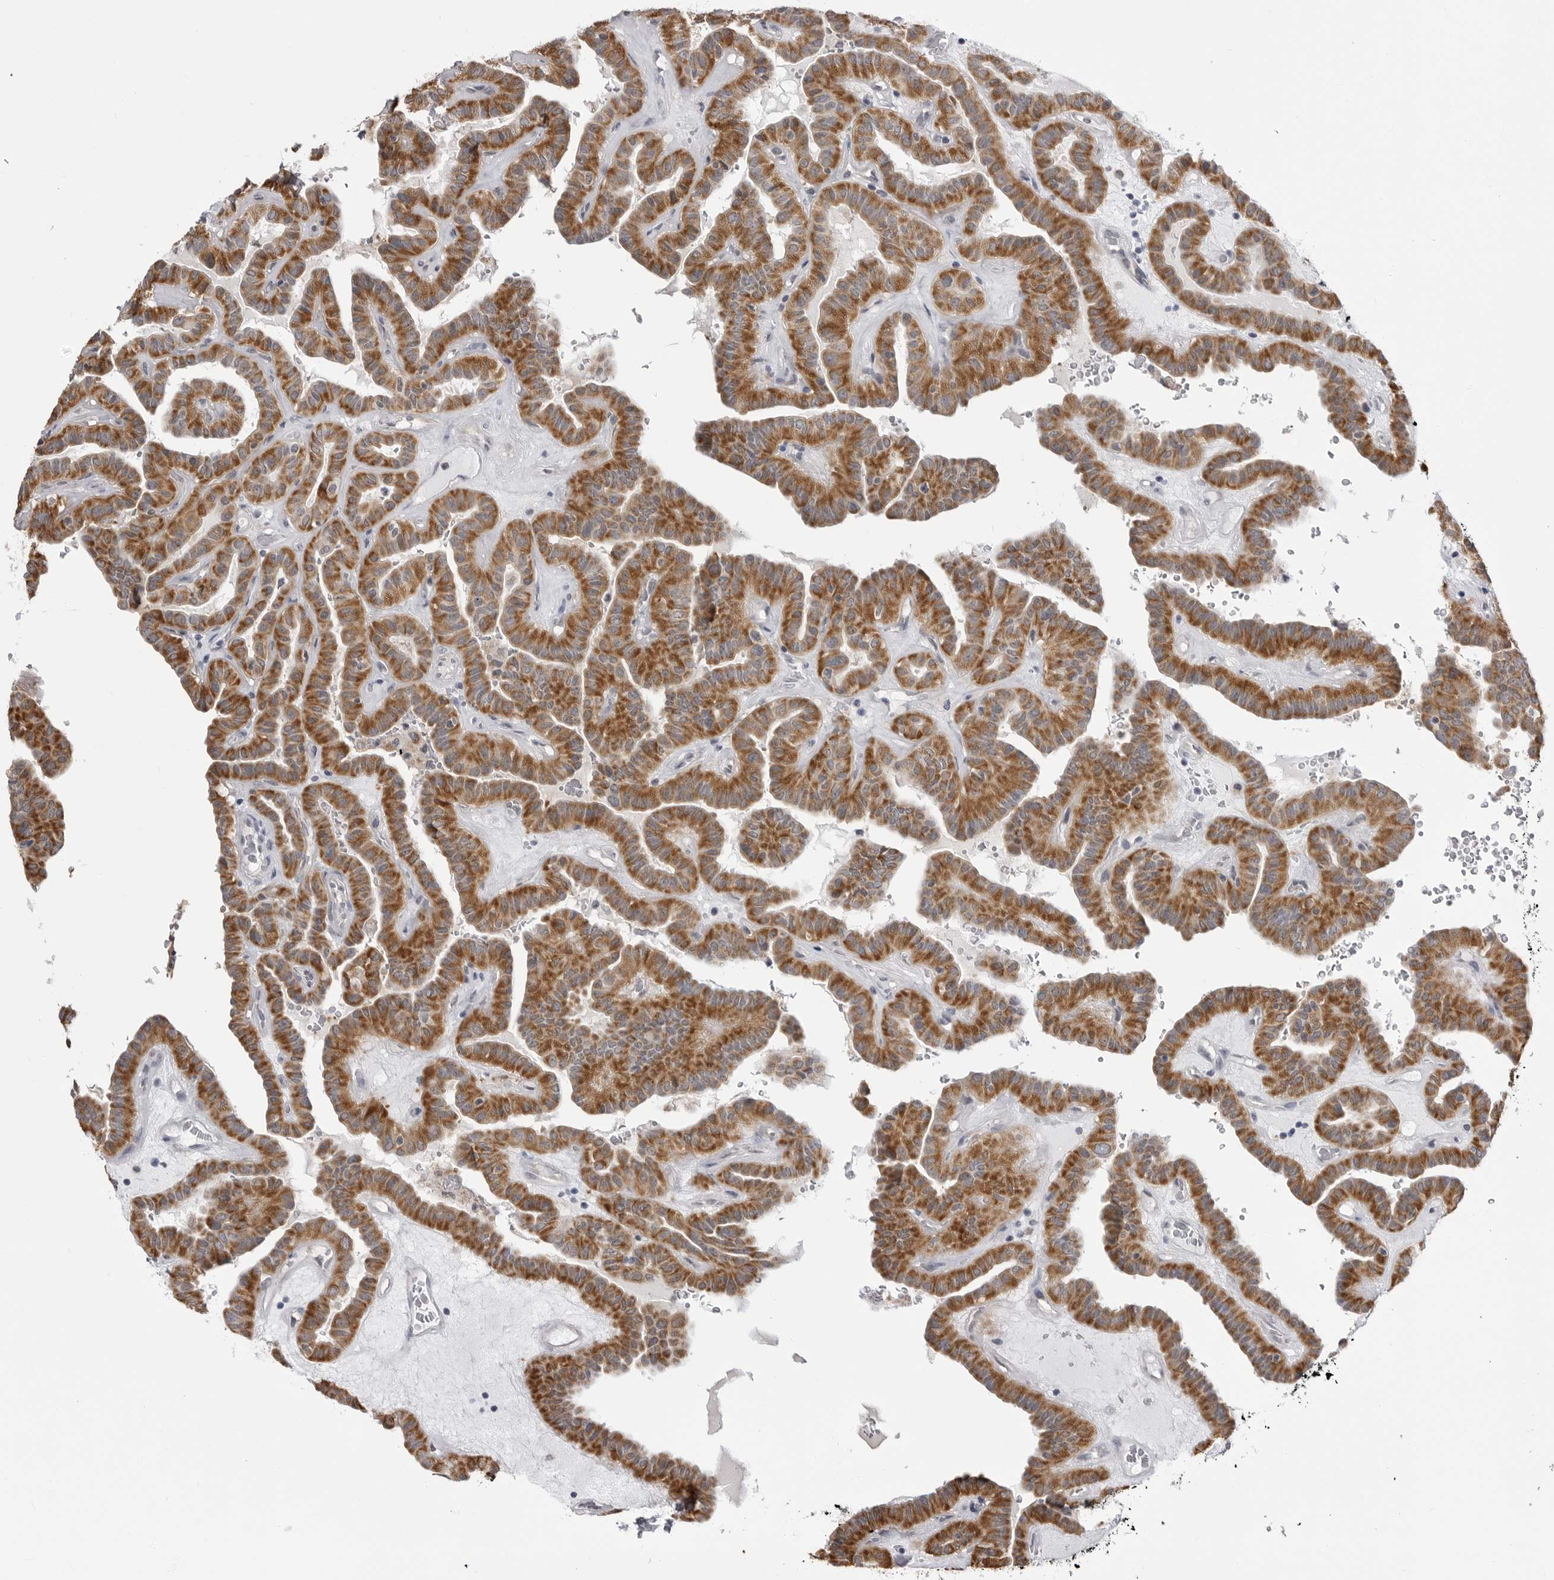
{"staining": {"intensity": "strong", "quantity": ">75%", "location": "cytoplasmic/membranous"}, "tissue": "thyroid cancer", "cell_type": "Tumor cells", "image_type": "cancer", "snomed": [{"axis": "morphology", "description": "Papillary adenocarcinoma, NOS"}, {"axis": "topography", "description": "Thyroid gland"}], "caption": "Thyroid papillary adenocarcinoma tissue exhibits strong cytoplasmic/membranous positivity in about >75% of tumor cells", "gene": "FH", "patient": {"sex": "male", "age": 77}}